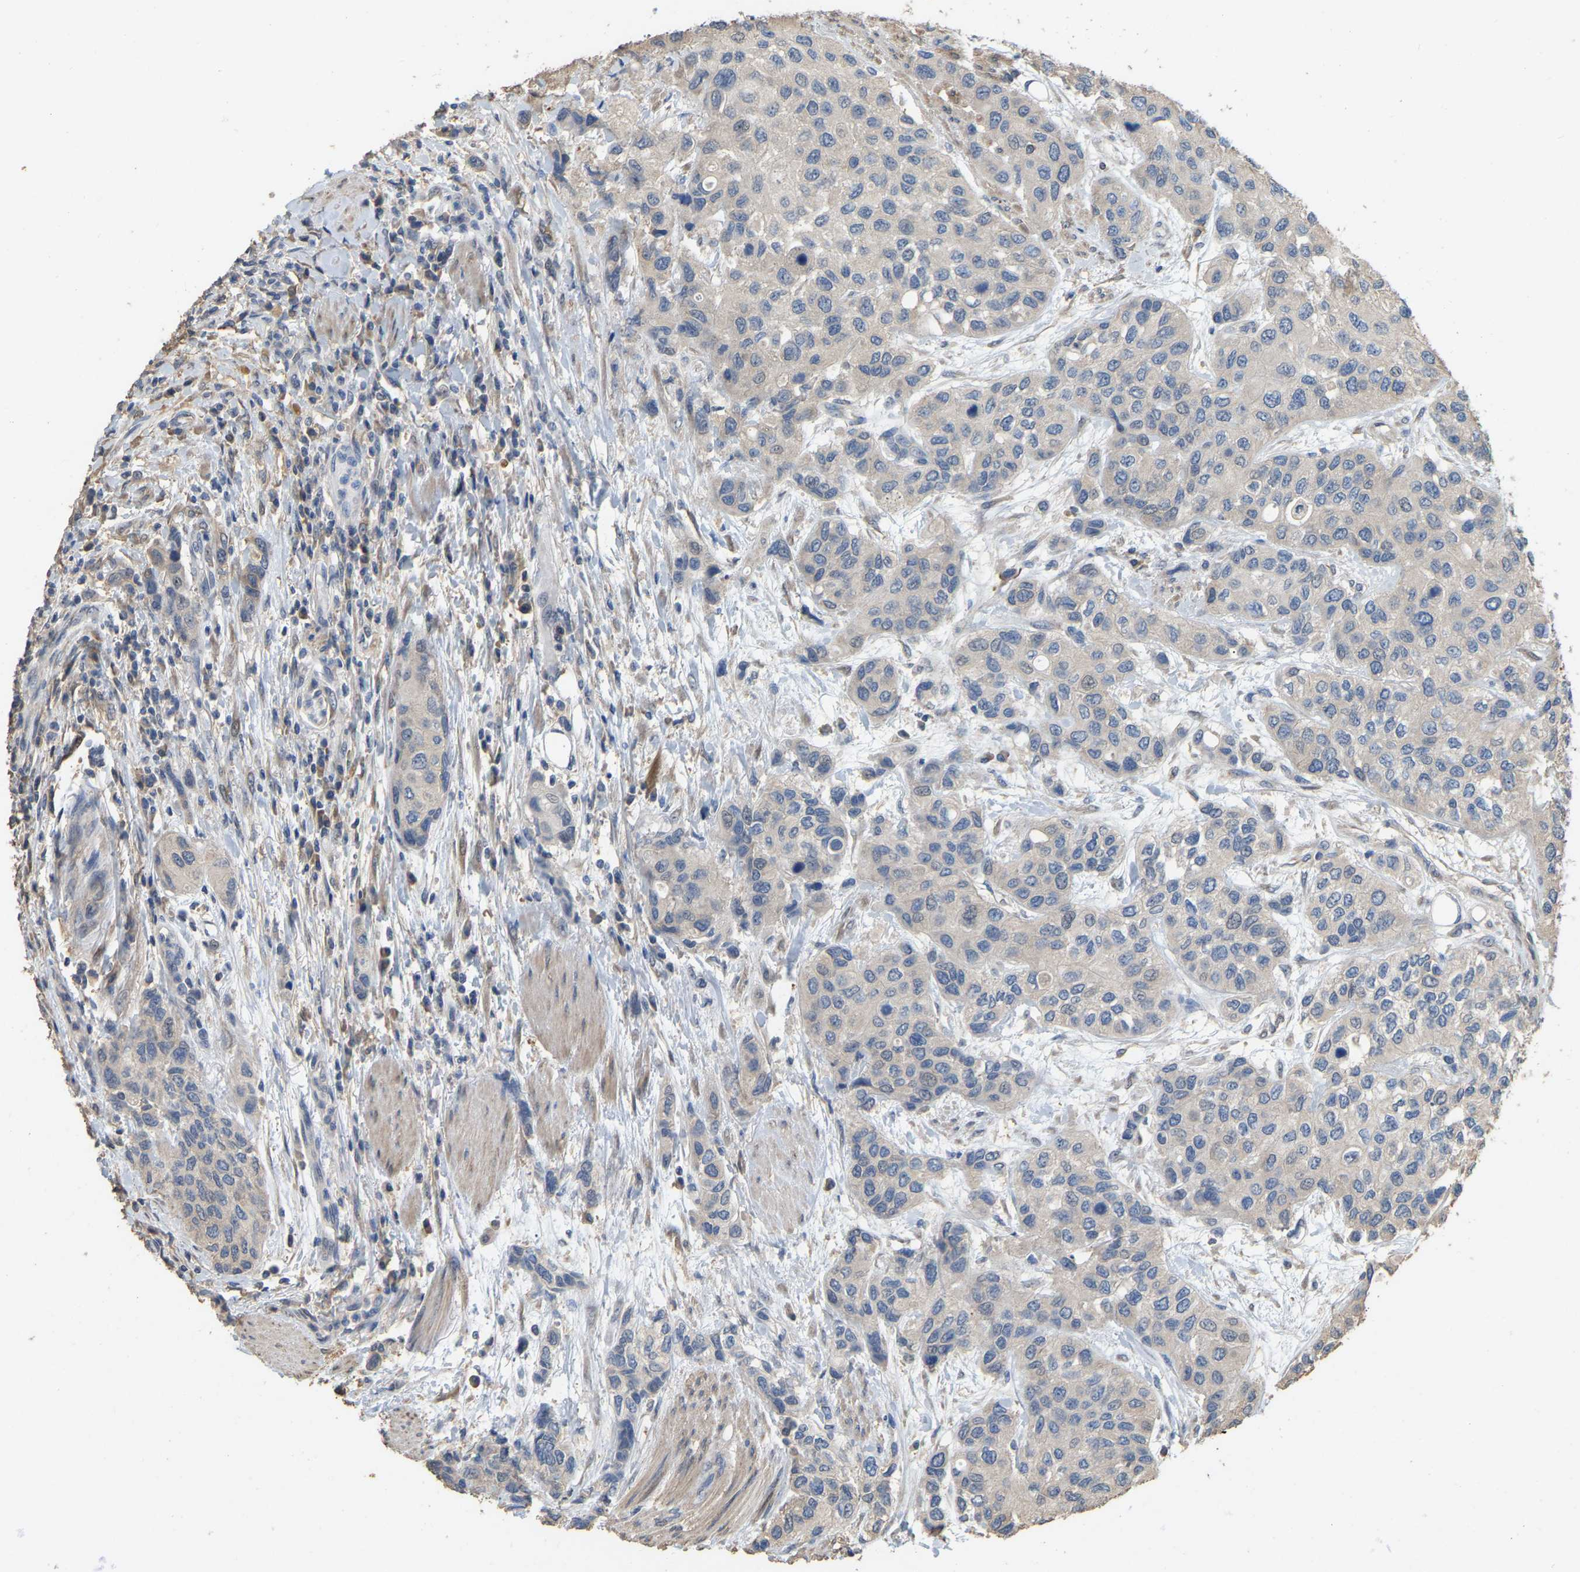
{"staining": {"intensity": "negative", "quantity": "none", "location": "none"}, "tissue": "urothelial cancer", "cell_type": "Tumor cells", "image_type": "cancer", "snomed": [{"axis": "morphology", "description": "Urothelial carcinoma, High grade"}, {"axis": "topography", "description": "Urinary bladder"}], "caption": "Protein analysis of urothelial cancer reveals no significant positivity in tumor cells.", "gene": "NCS1", "patient": {"sex": "female", "age": 56}}